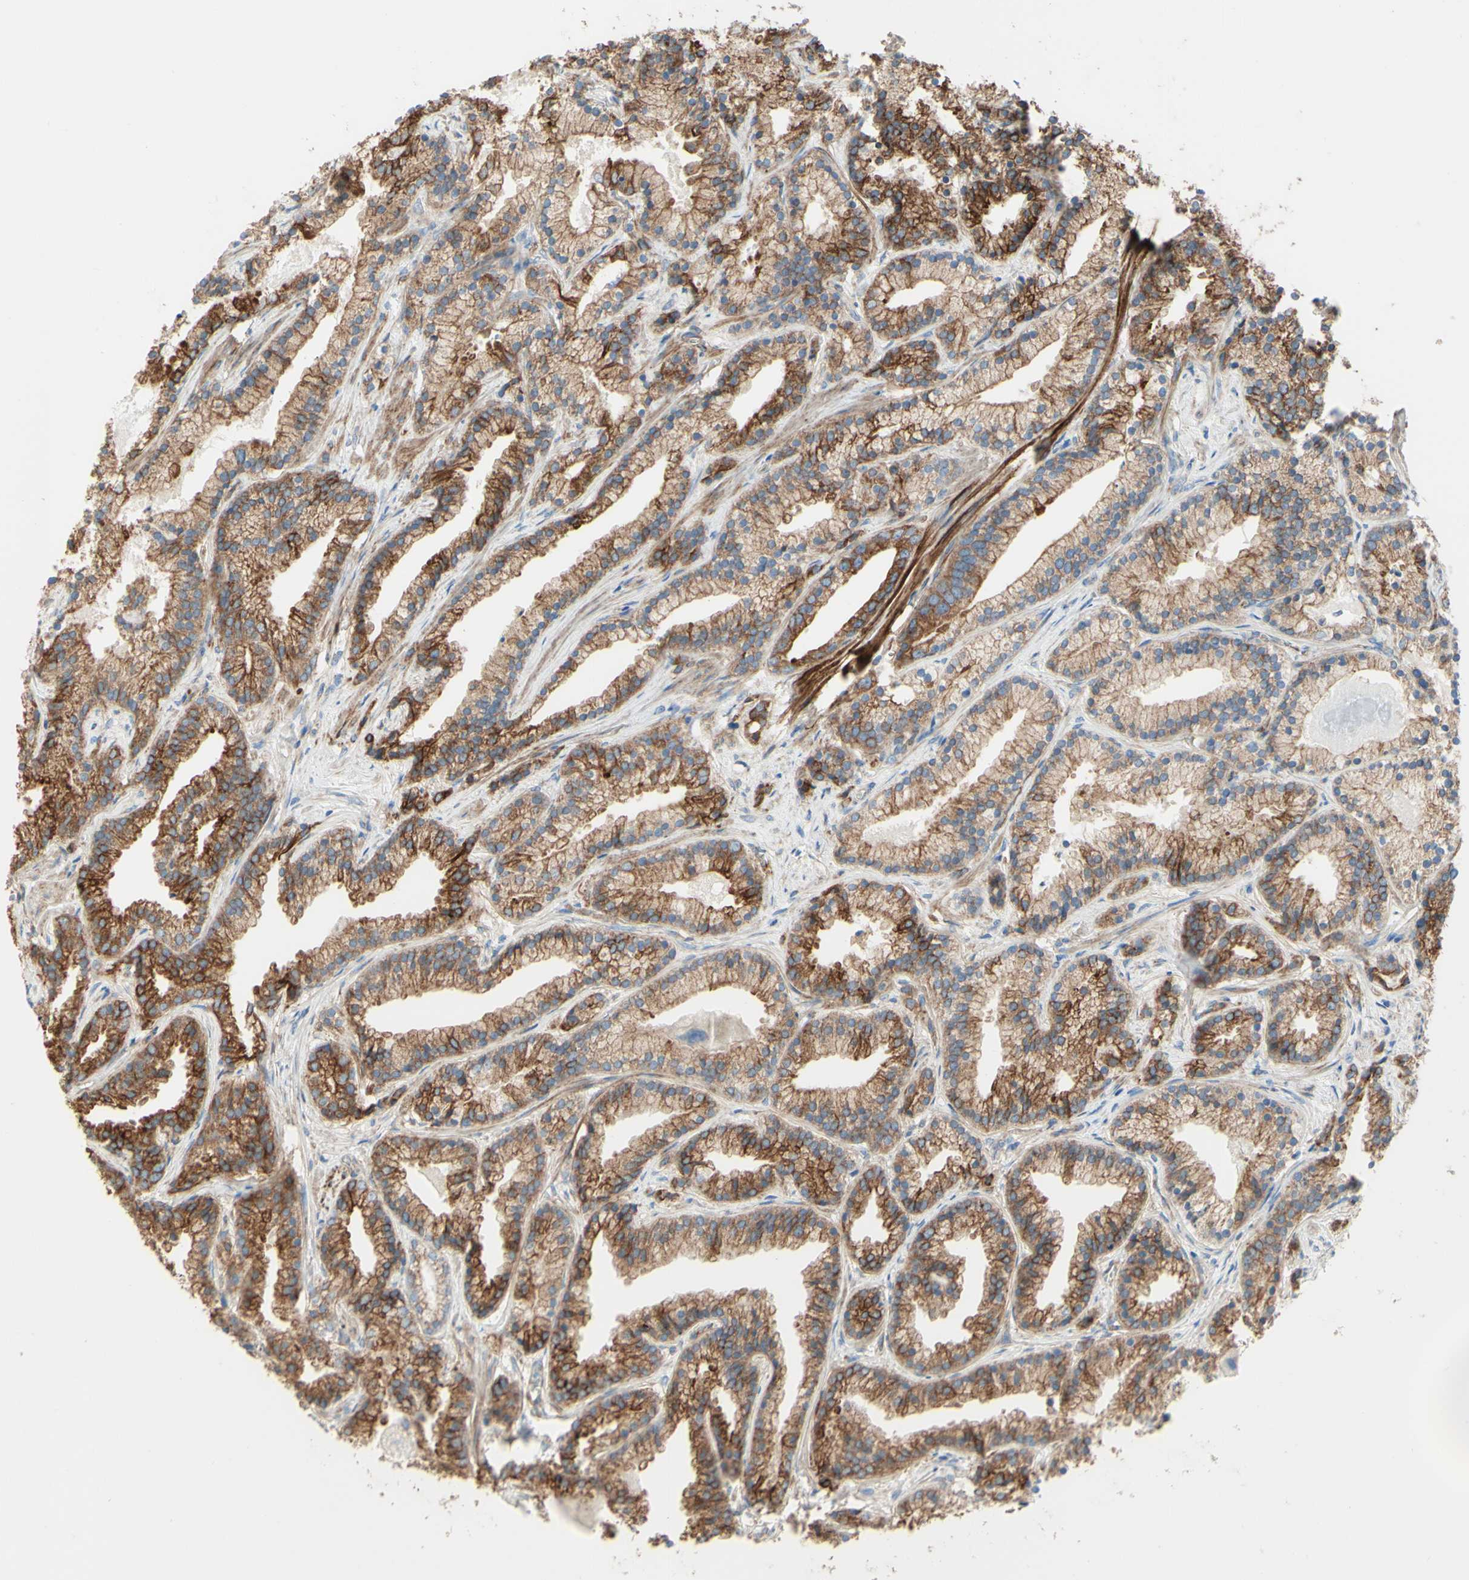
{"staining": {"intensity": "strong", "quantity": "25%-75%", "location": "cytoplasmic/membranous"}, "tissue": "prostate cancer", "cell_type": "Tumor cells", "image_type": "cancer", "snomed": [{"axis": "morphology", "description": "Adenocarcinoma, Low grade"}, {"axis": "topography", "description": "Prostate"}], "caption": "The photomicrograph shows staining of low-grade adenocarcinoma (prostate), revealing strong cytoplasmic/membranous protein expression (brown color) within tumor cells. The staining was performed using DAB, with brown indicating positive protein expression. Nuclei are stained blue with hematoxylin.", "gene": "ENDOD1", "patient": {"sex": "male", "age": 59}}